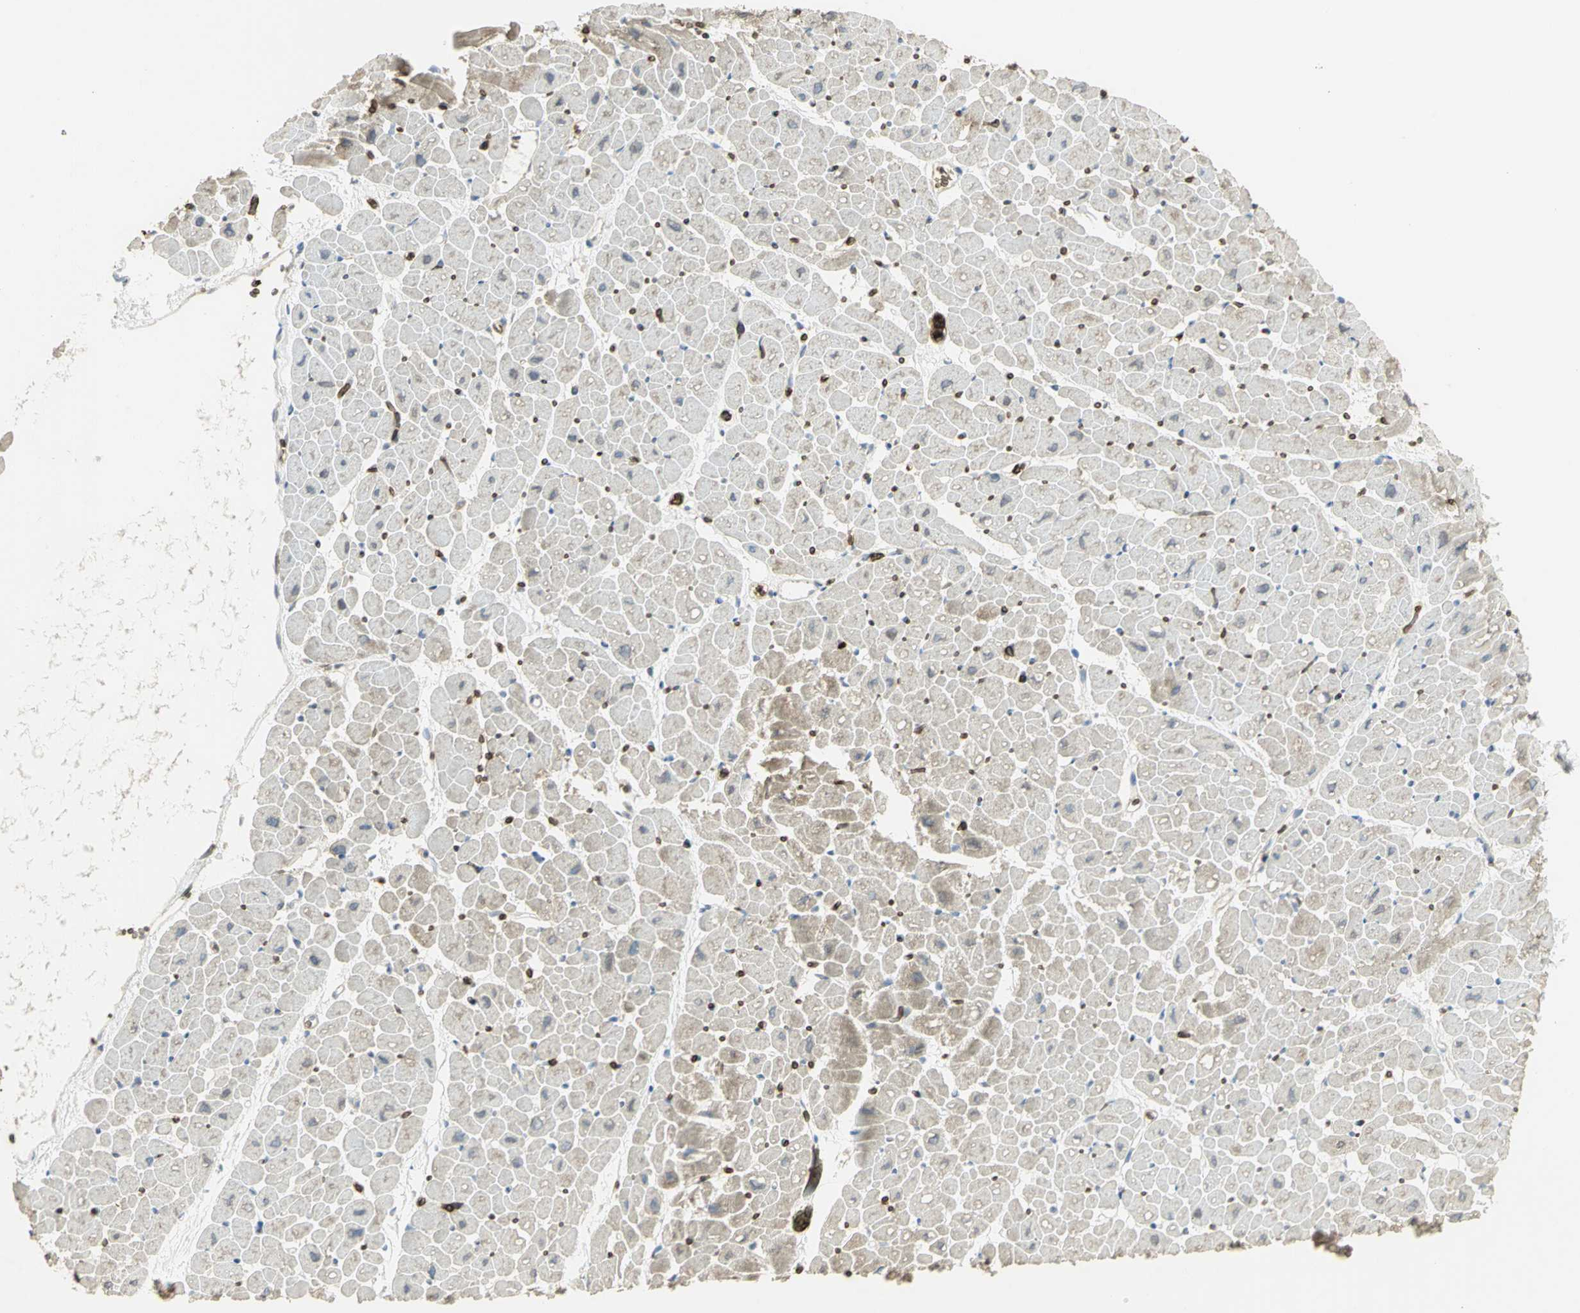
{"staining": {"intensity": "negative", "quantity": "none", "location": "none"}, "tissue": "heart muscle", "cell_type": "Cardiomyocytes", "image_type": "normal", "snomed": [{"axis": "morphology", "description": "Normal tissue, NOS"}, {"axis": "topography", "description": "Heart"}], "caption": "Micrograph shows no significant protein expression in cardiomyocytes of normal heart muscle. (DAB (3,3'-diaminobenzidine) immunohistochemistry (IHC) visualized using brightfield microscopy, high magnification).", "gene": "ANK1", "patient": {"sex": "male", "age": 45}}